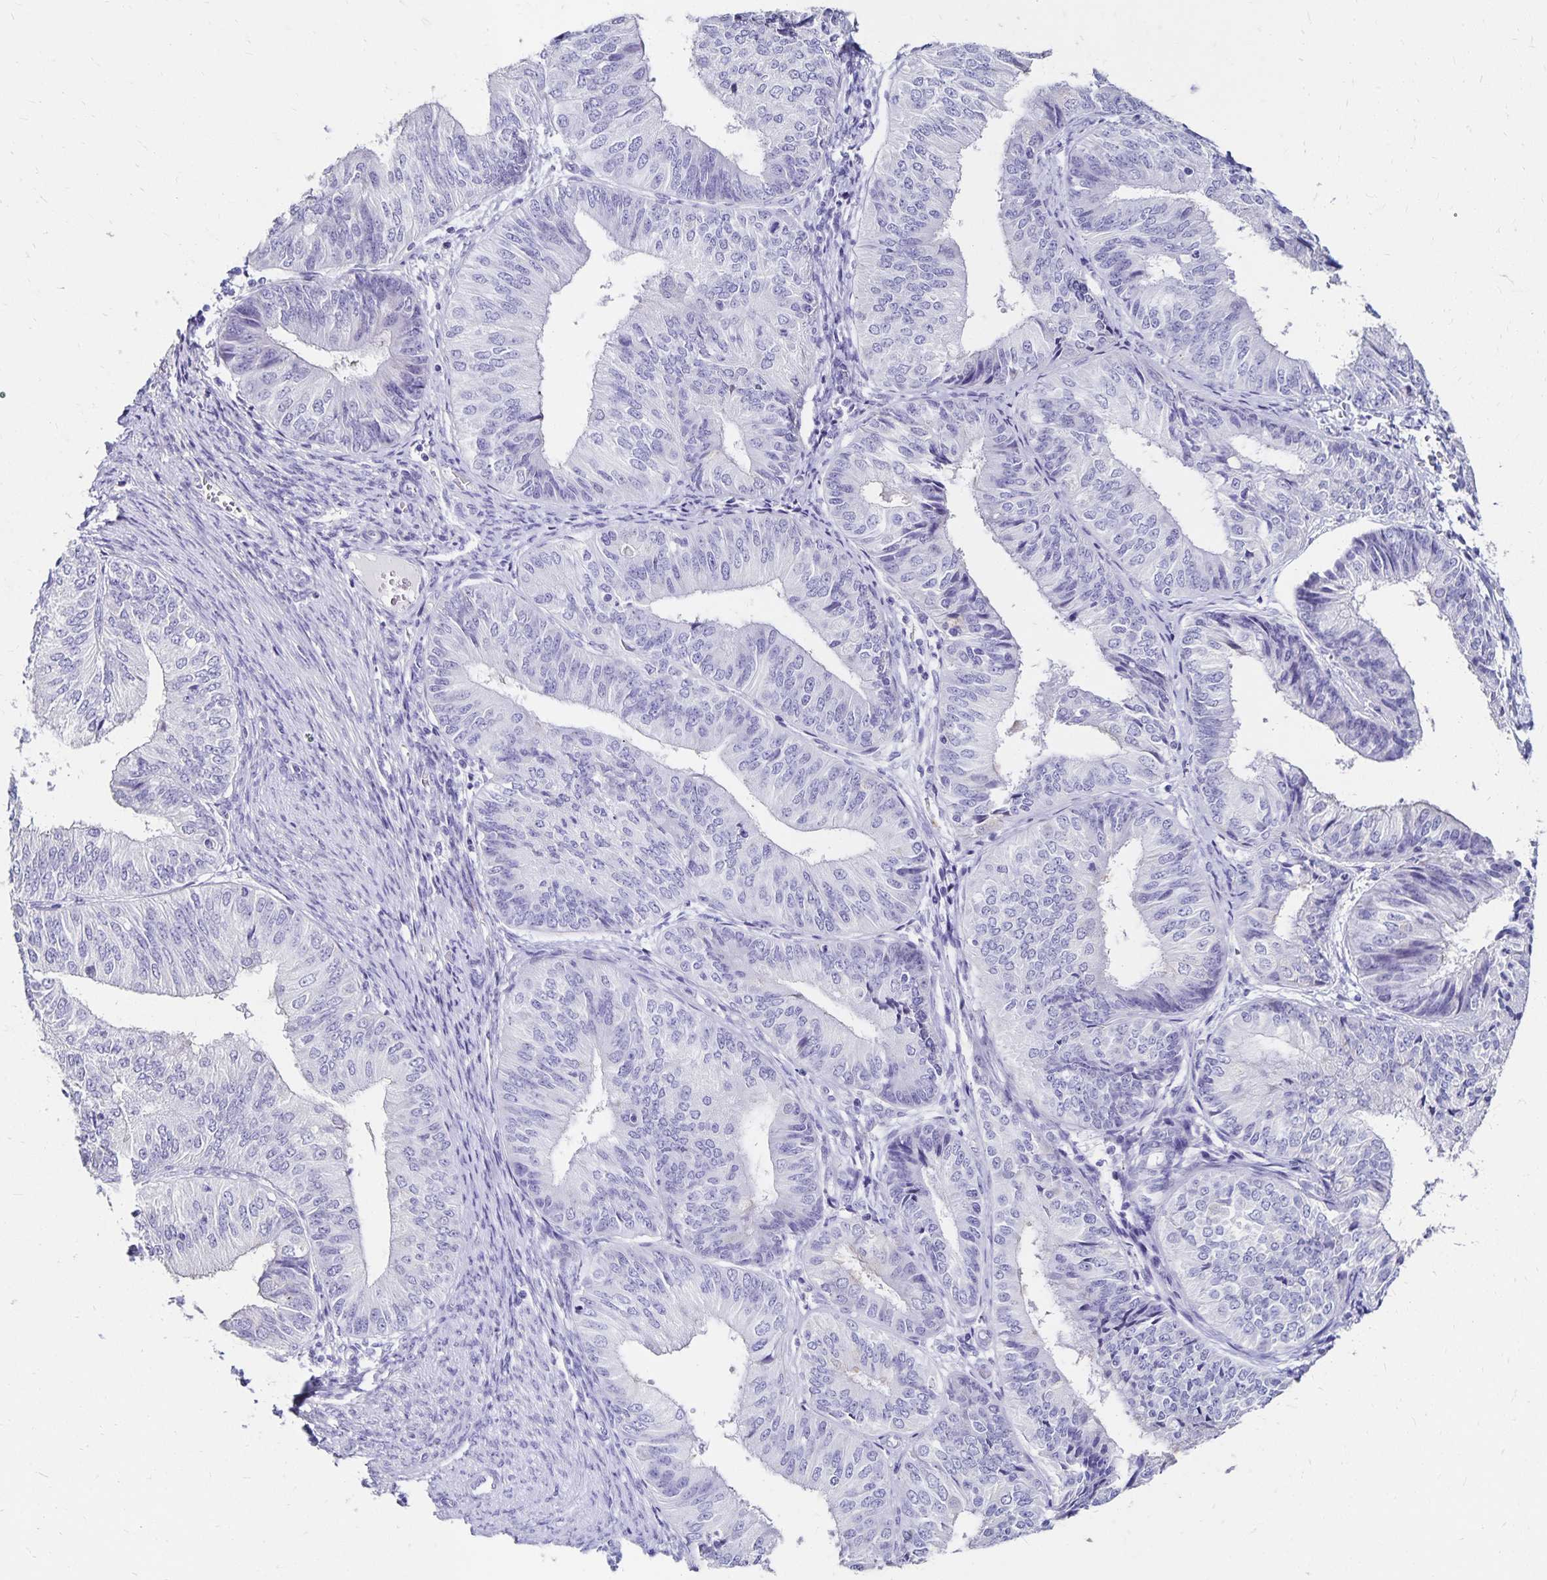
{"staining": {"intensity": "negative", "quantity": "none", "location": "none"}, "tissue": "endometrial cancer", "cell_type": "Tumor cells", "image_type": "cancer", "snomed": [{"axis": "morphology", "description": "Adenocarcinoma, NOS"}, {"axis": "topography", "description": "Endometrium"}], "caption": "IHC histopathology image of human endometrial cancer (adenocarcinoma) stained for a protein (brown), which demonstrates no staining in tumor cells.", "gene": "DYNLT4", "patient": {"sex": "female", "age": 58}}